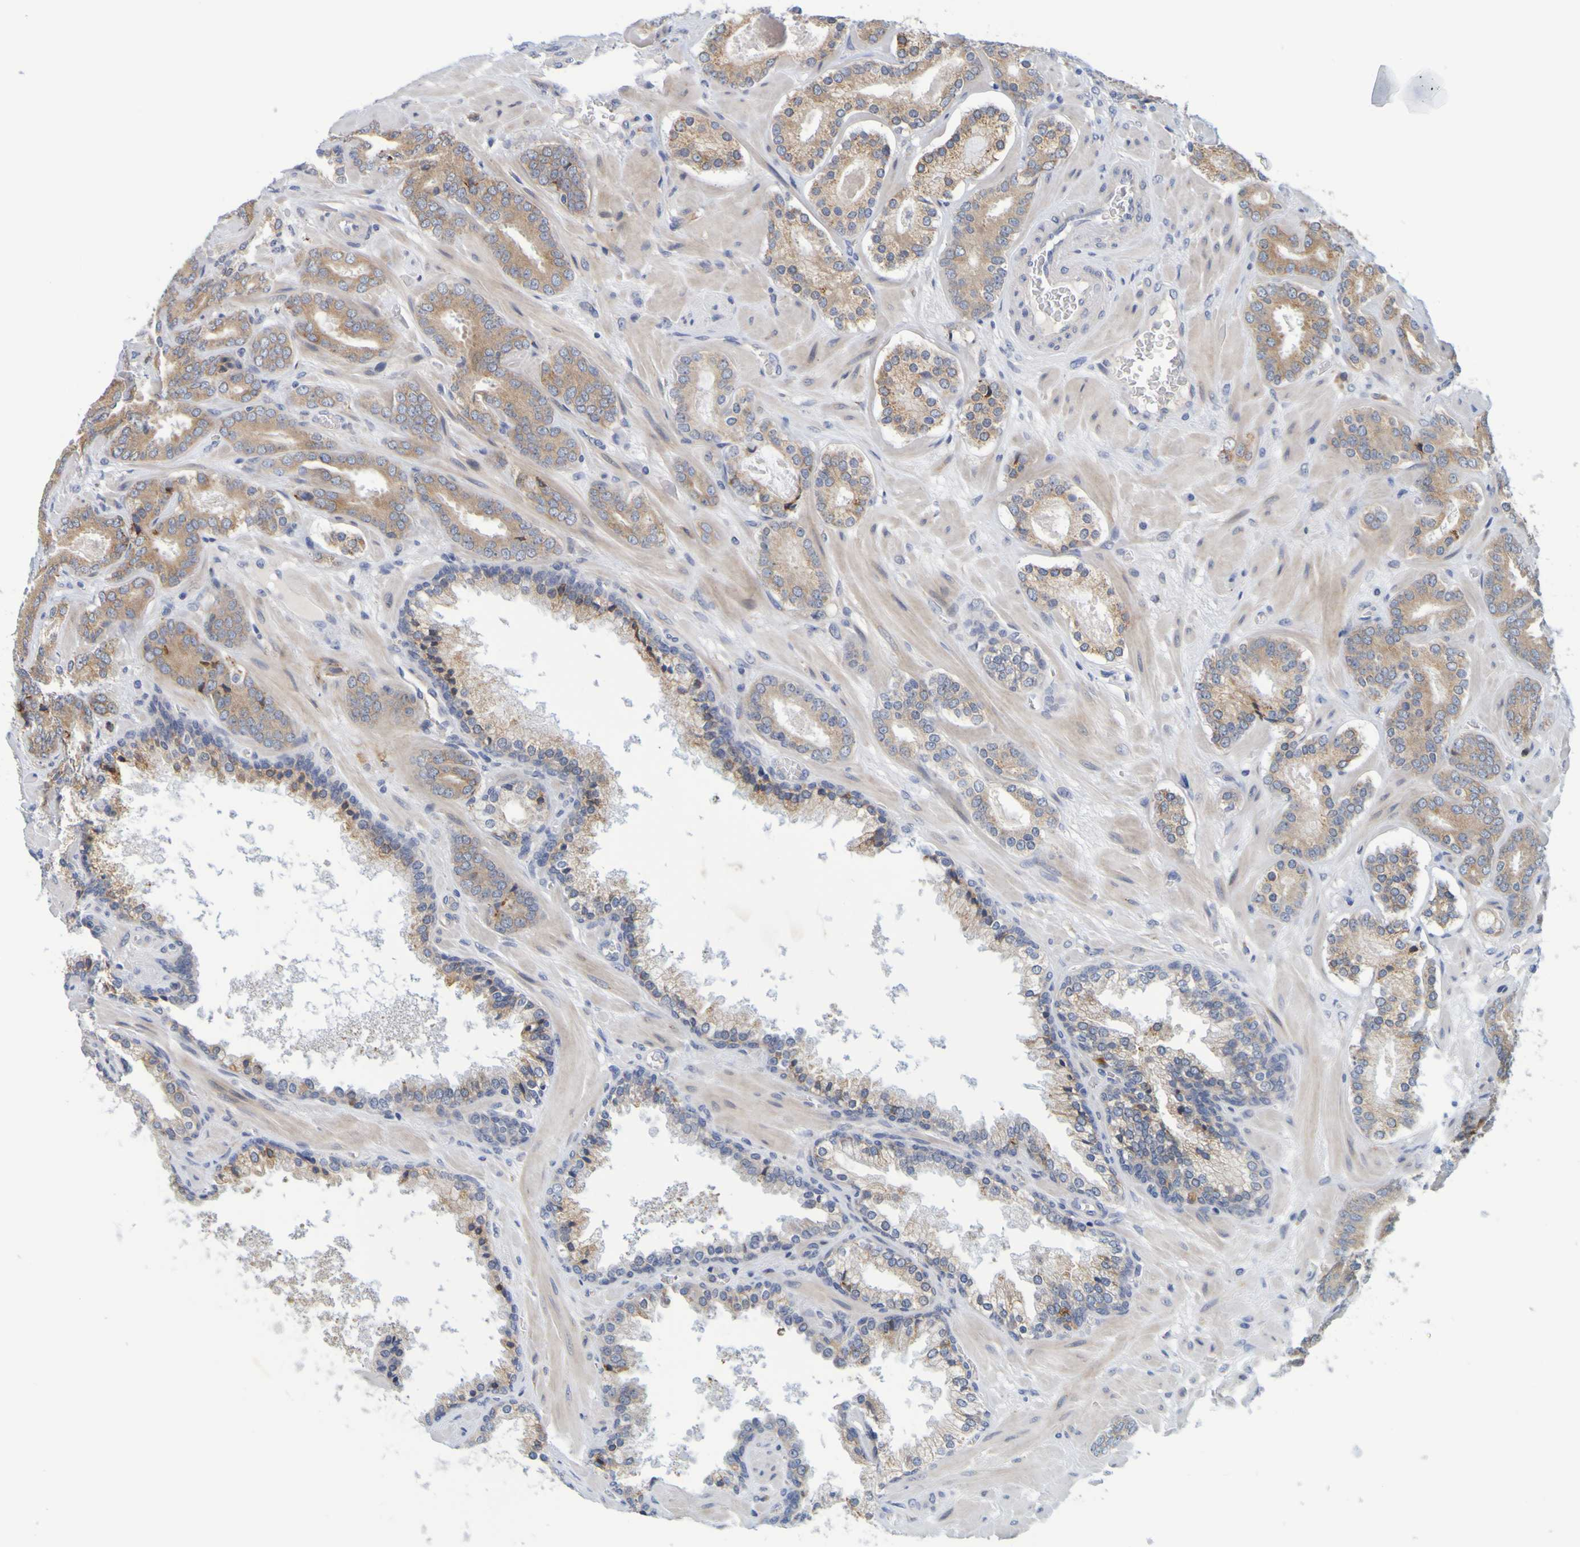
{"staining": {"intensity": "moderate", "quantity": ">75%", "location": "cytoplasmic/membranous"}, "tissue": "prostate cancer", "cell_type": "Tumor cells", "image_type": "cancer", "snomed": [{"axis": "morphology", "description": "Adenocarcinoma, Low grade"}, {"axis": "topography", "description": "Prostate"}], "caption": "Moderate cytoplasmic/membranous protein positivity is appreciated in approximately >75% of tumor cells in prostate adenocarcinoma (low-grade). The protein is stained brown, and the nuclei are stained in blue (DAB IHC with brightfield microscopy, high magnification).", "gene": "SIL1", "patient": {"sex": "male", "age": 63}}